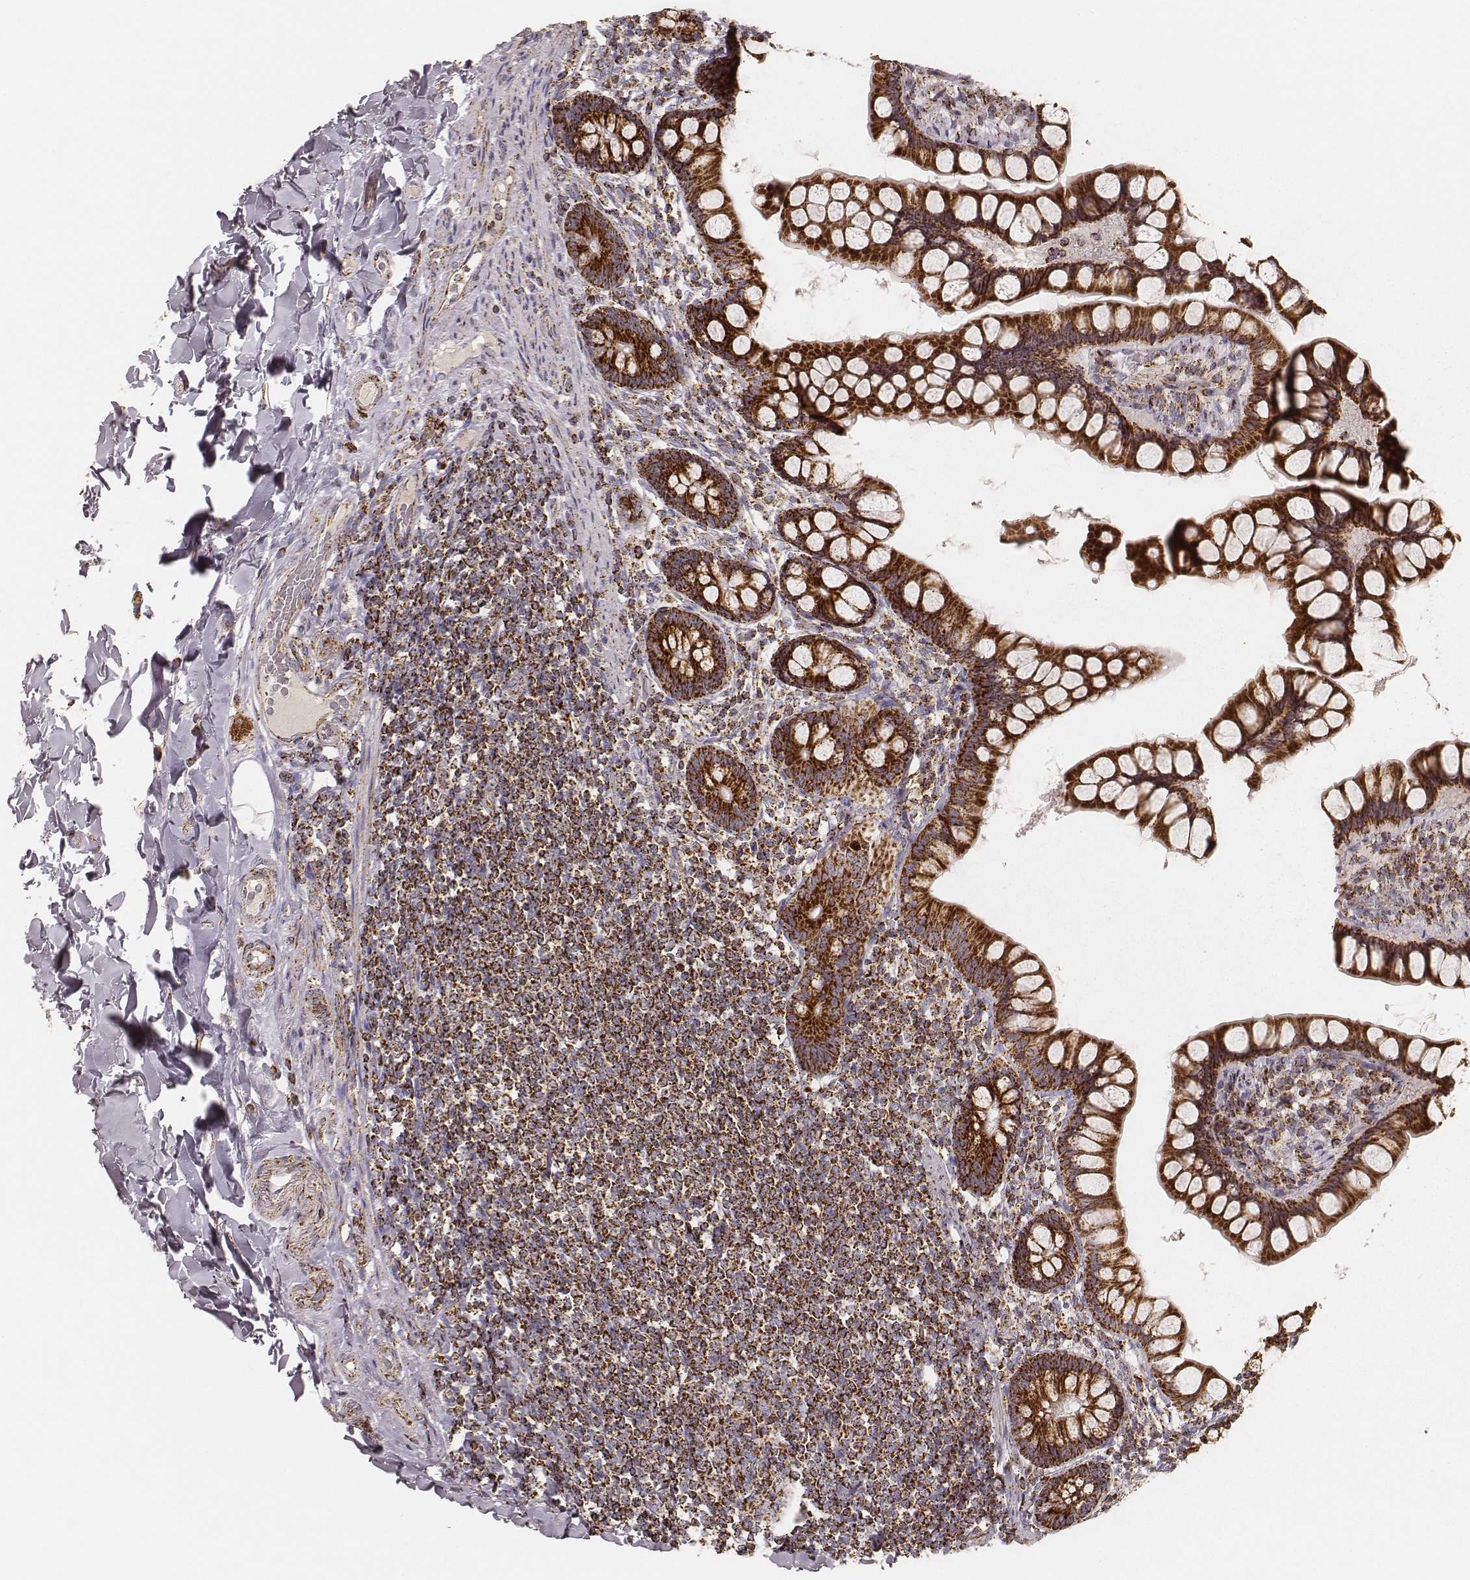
{"staining": {"intensity": "strong", "quantity": ">75%", "location": "cytoplasmic/membranous"}, "tissue": "small intestine", "cell_type": "Glandular cells", "image_type": "normal", "snomed": [{"axis": "morphology", "description": "Normal tissue, NOS"}, {"axis": "topography", "description": "Small intestine"}], "caption": "Benign small intestine shows strong cytoplasmic/membranous positivity in approximately >75% of glandular cells.", "gene": "CS", "patient": {"sex": "male", "age": 70}}